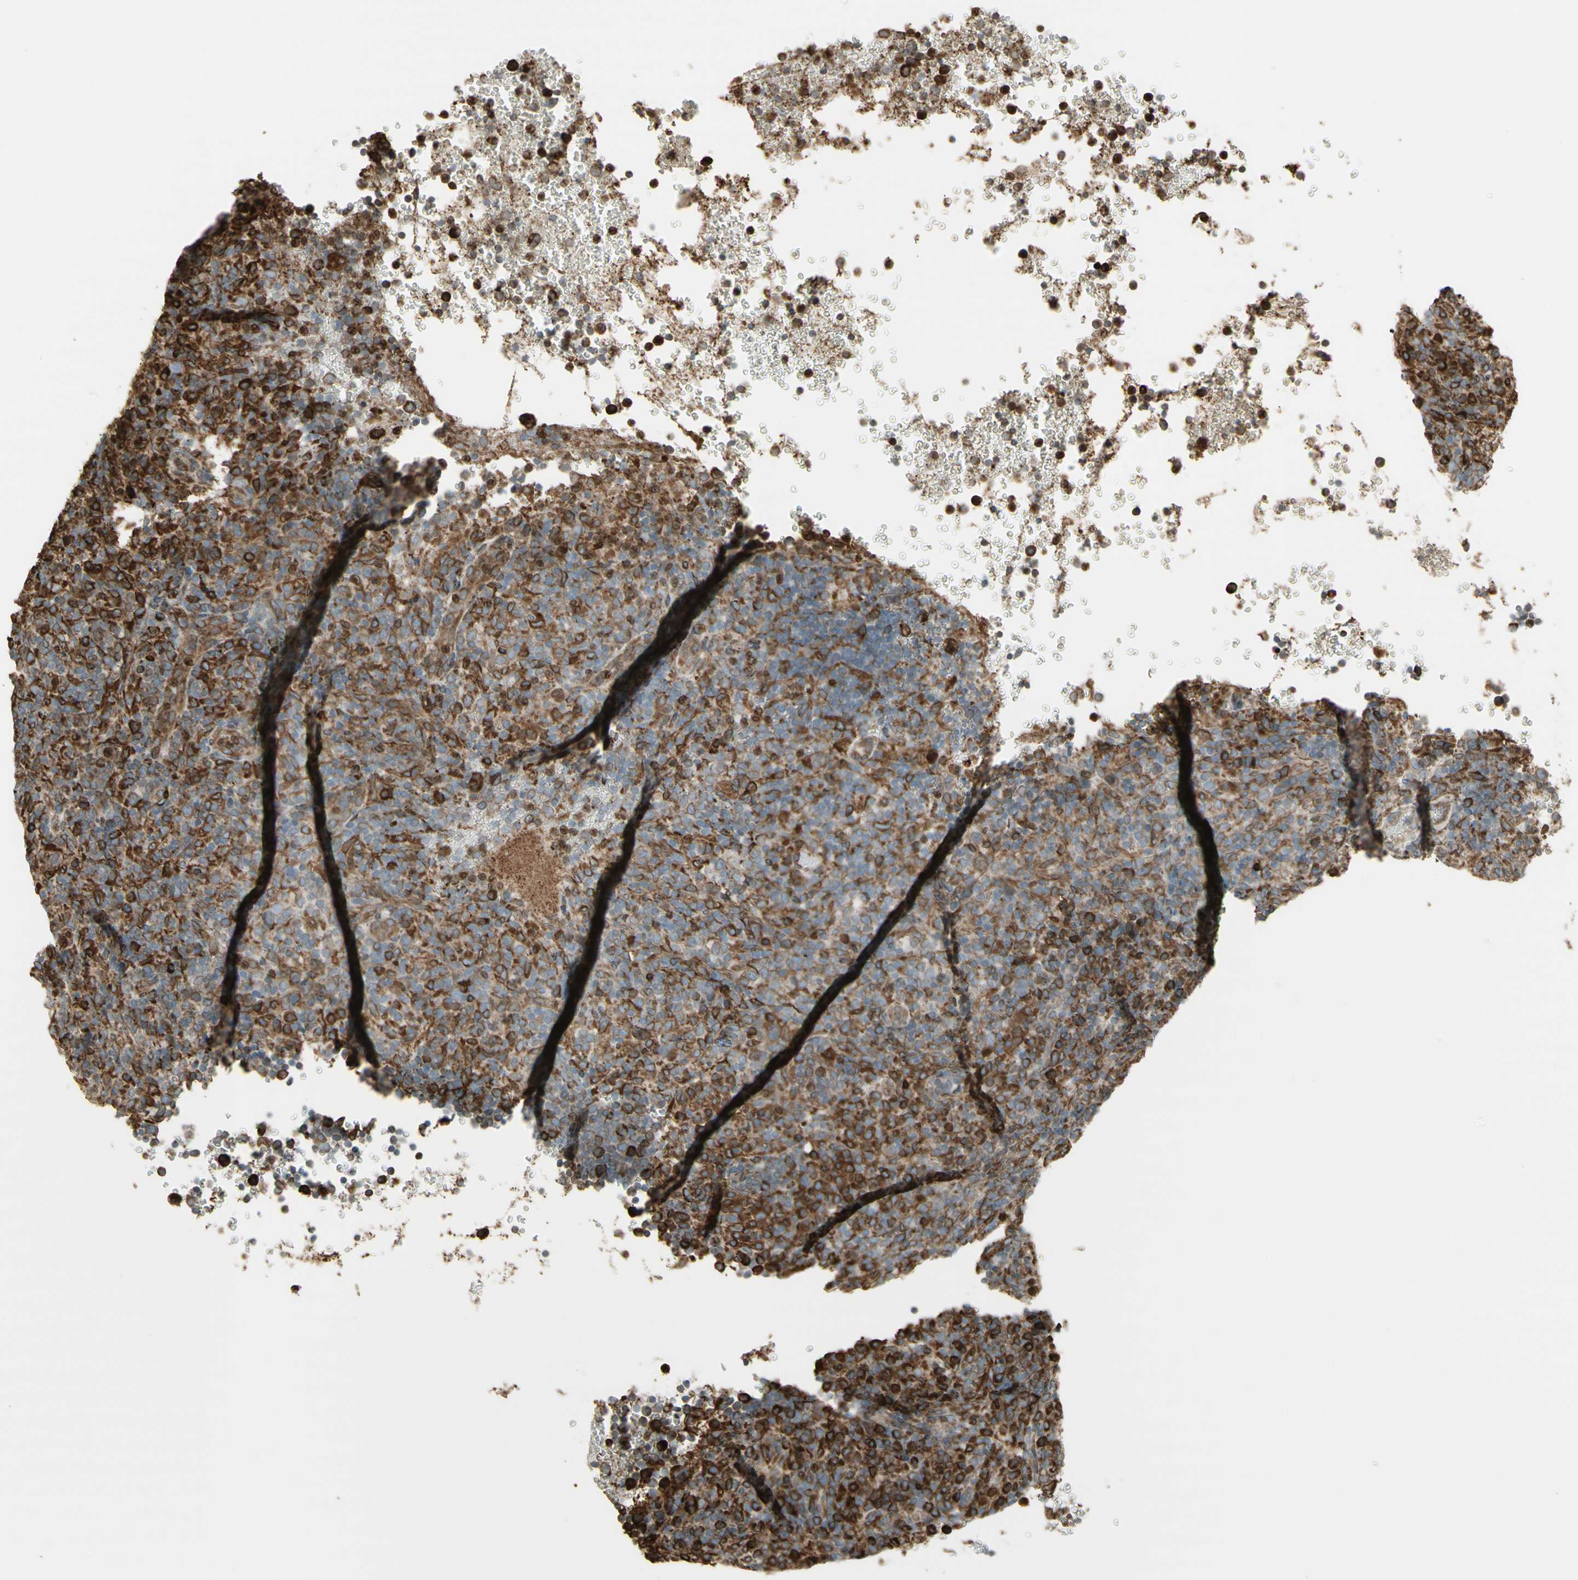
{"staining": {"intensity": "moderate", "quantity": "25%-75%", "location": "cytoplasmic/membranous"}, "tissue": "lymphoma", "cell_type": "Tumor cells", "image_type": "cancer", "snomed": [{"axis": "morphology", "description": "Malignant lymphoma, non-Hodgkin's type, High grade"}, {"axis": "topography", "description": "Lymph node"}], "caption": "There is medium levels of moderate cytoplasmic/membranous staining in tumor cells of lymphoma, as demonstrated by immunohistochemical staining (brown color).", "gene": "CANX", "patient": {"sex": "female", "age": 76}}